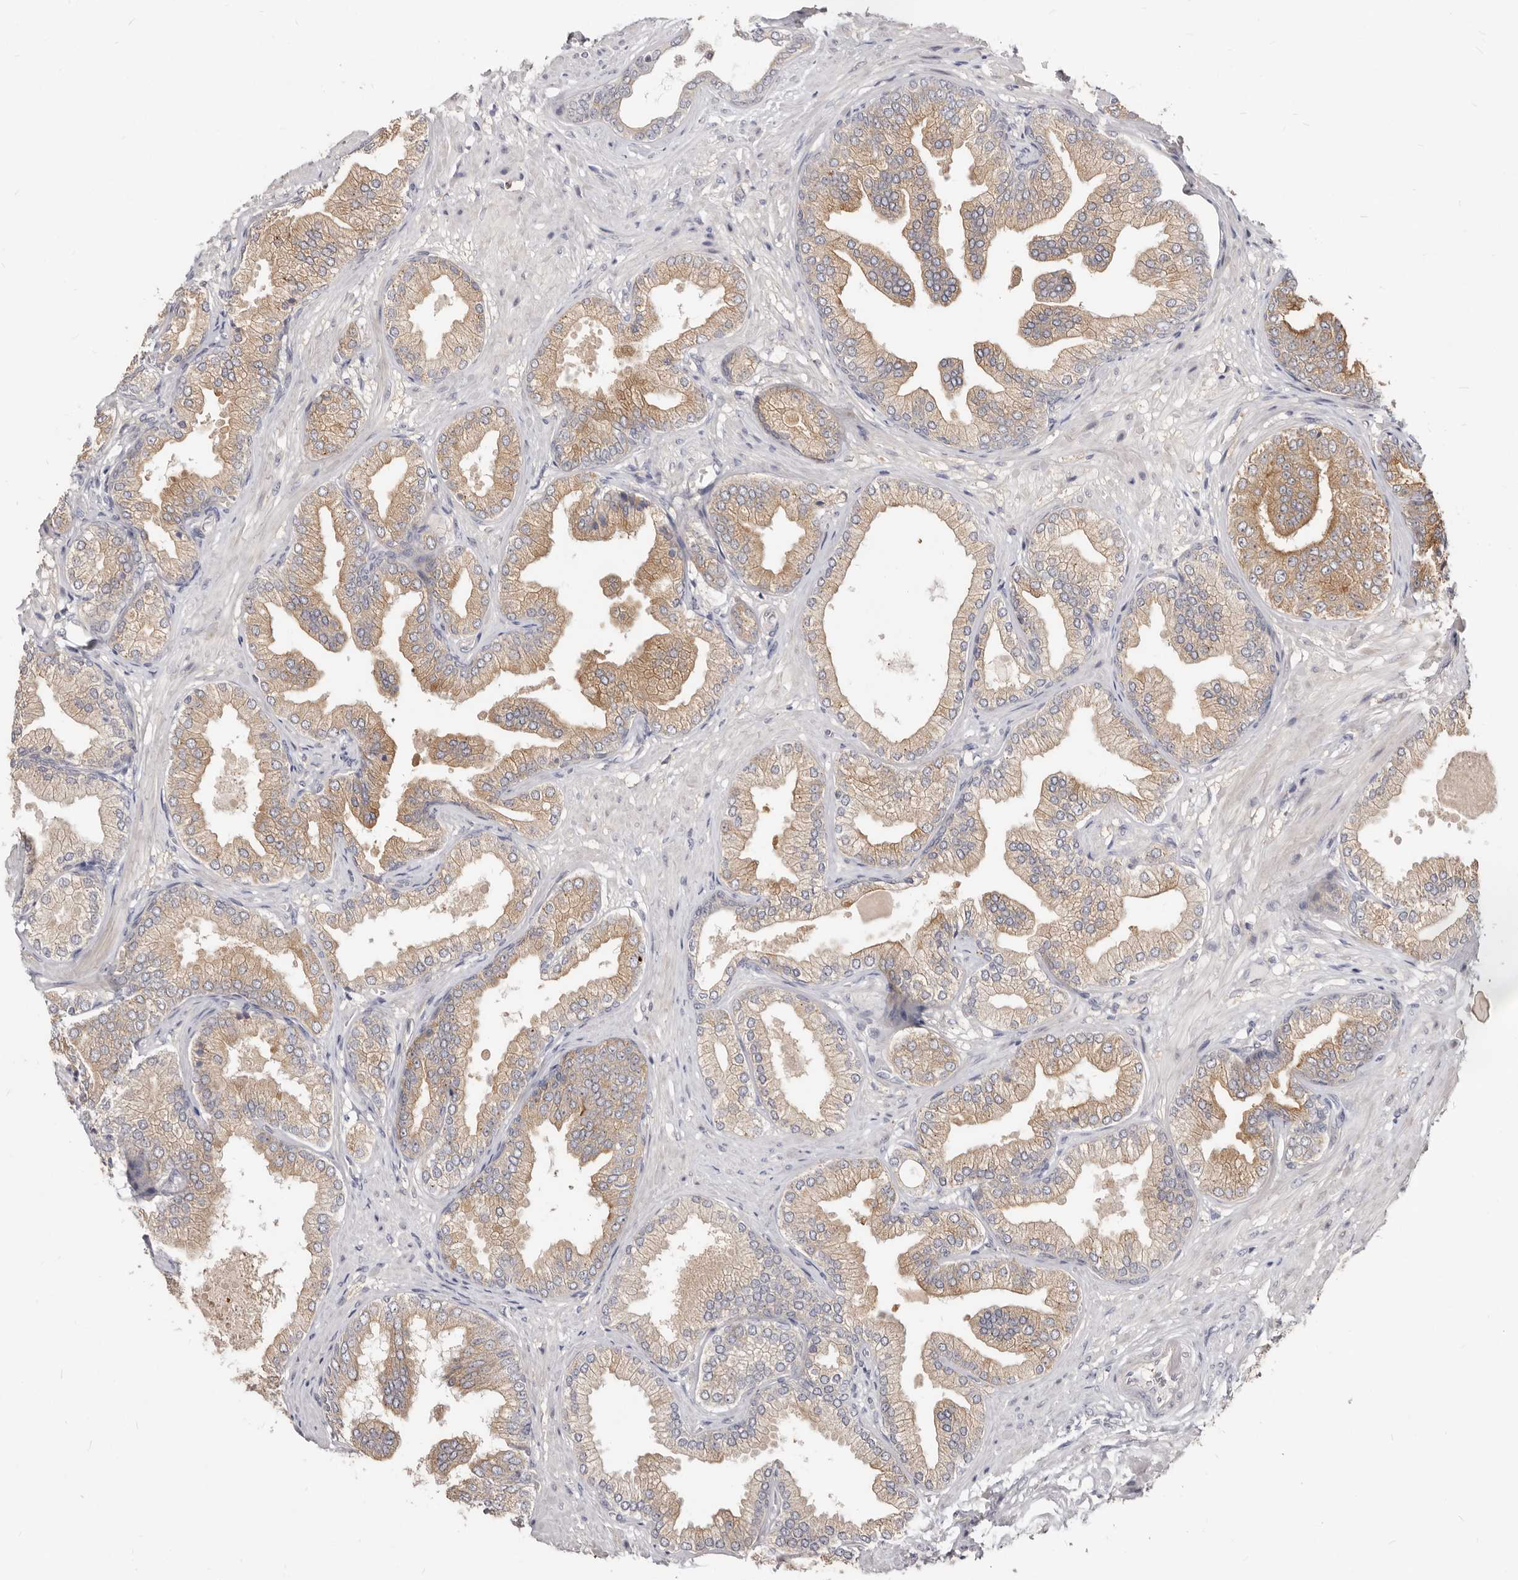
{"staining": {"intensity": "moderate", "quantity": ">75%", "location": "cytoplasmic/membranous"}, "tissue": "prostate cancer", "cell_type": "Tumor cells", "image_type": "cancer", "snomed": [{"axis": "morphology", "description": "Adenocarcinoma, Low grade"}, {"axis": "topography", "description": "Prostate"}], "caption": "Moderate cytoplasmic/membranous positivity is seen in about >75% of tumor cells in prostate adenocarcinoma (low-grade). (Stains: DAB (3,3'-diaminobenzidine) in brown, nuclei in blue, Microscopy: brightfield microscopy at high magnification).", "gene": "TC2N", "patient": {"sex": "male", "age": 63}}